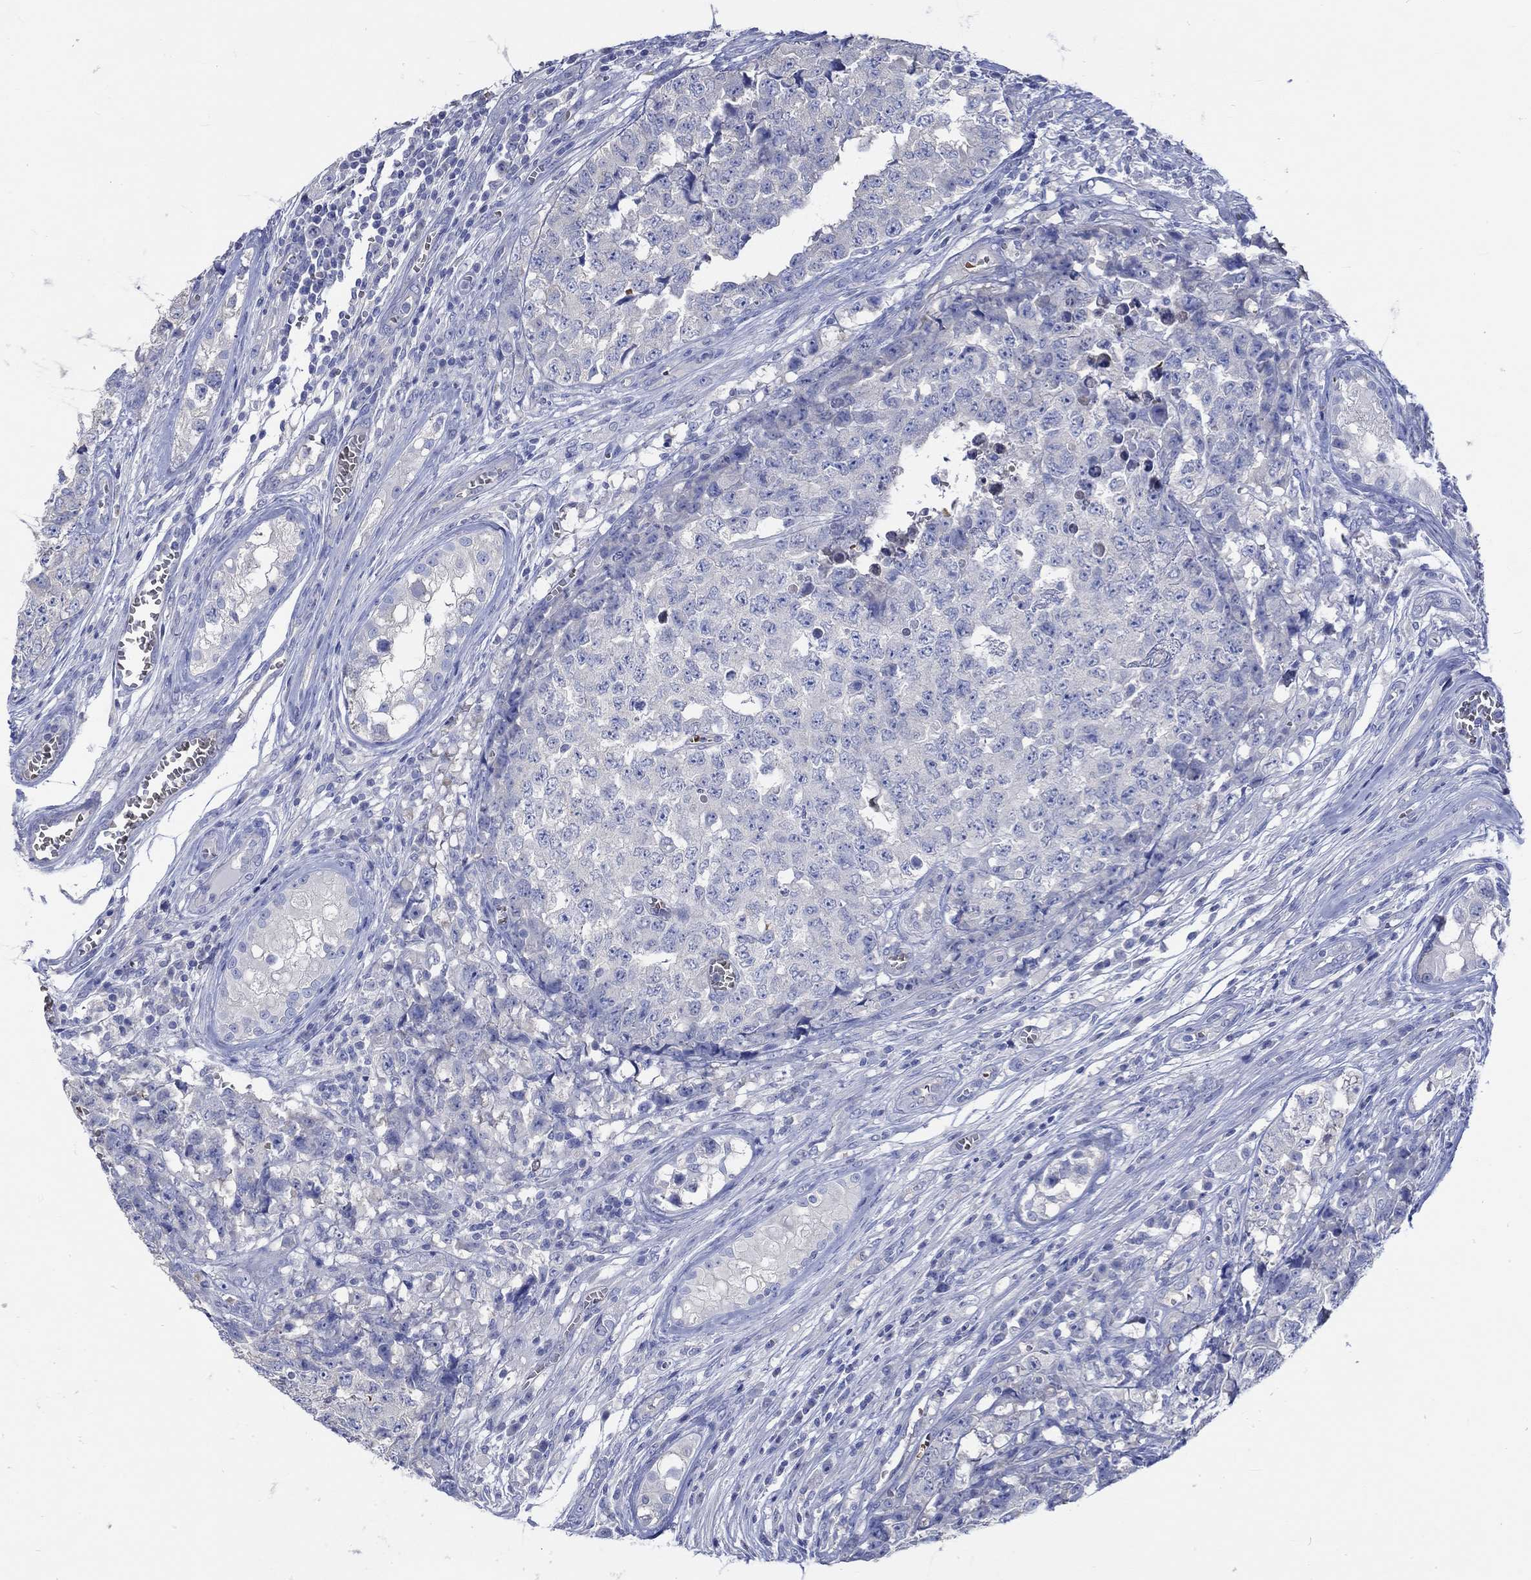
{"staining": {"intensity": "negative", "quantity": "none", "location": "none"}, "tissue": "testis cancer", "cell_type": "Tumor cells", "image_type": "cancer", "snomed": [{"axis": "morphology", "description": "Carcinoma, Embryonal, NOS"}, {"axis": "topography", "description": "Testis"}], "caption": "A high-resolution photomicrograph shows immunohistochemistry staining of embryonal carcinoma (testis), which displays no significant staining in tumor cells.", "gene": "KCNA1", "patient": {"sex": "male", "age": 23}}